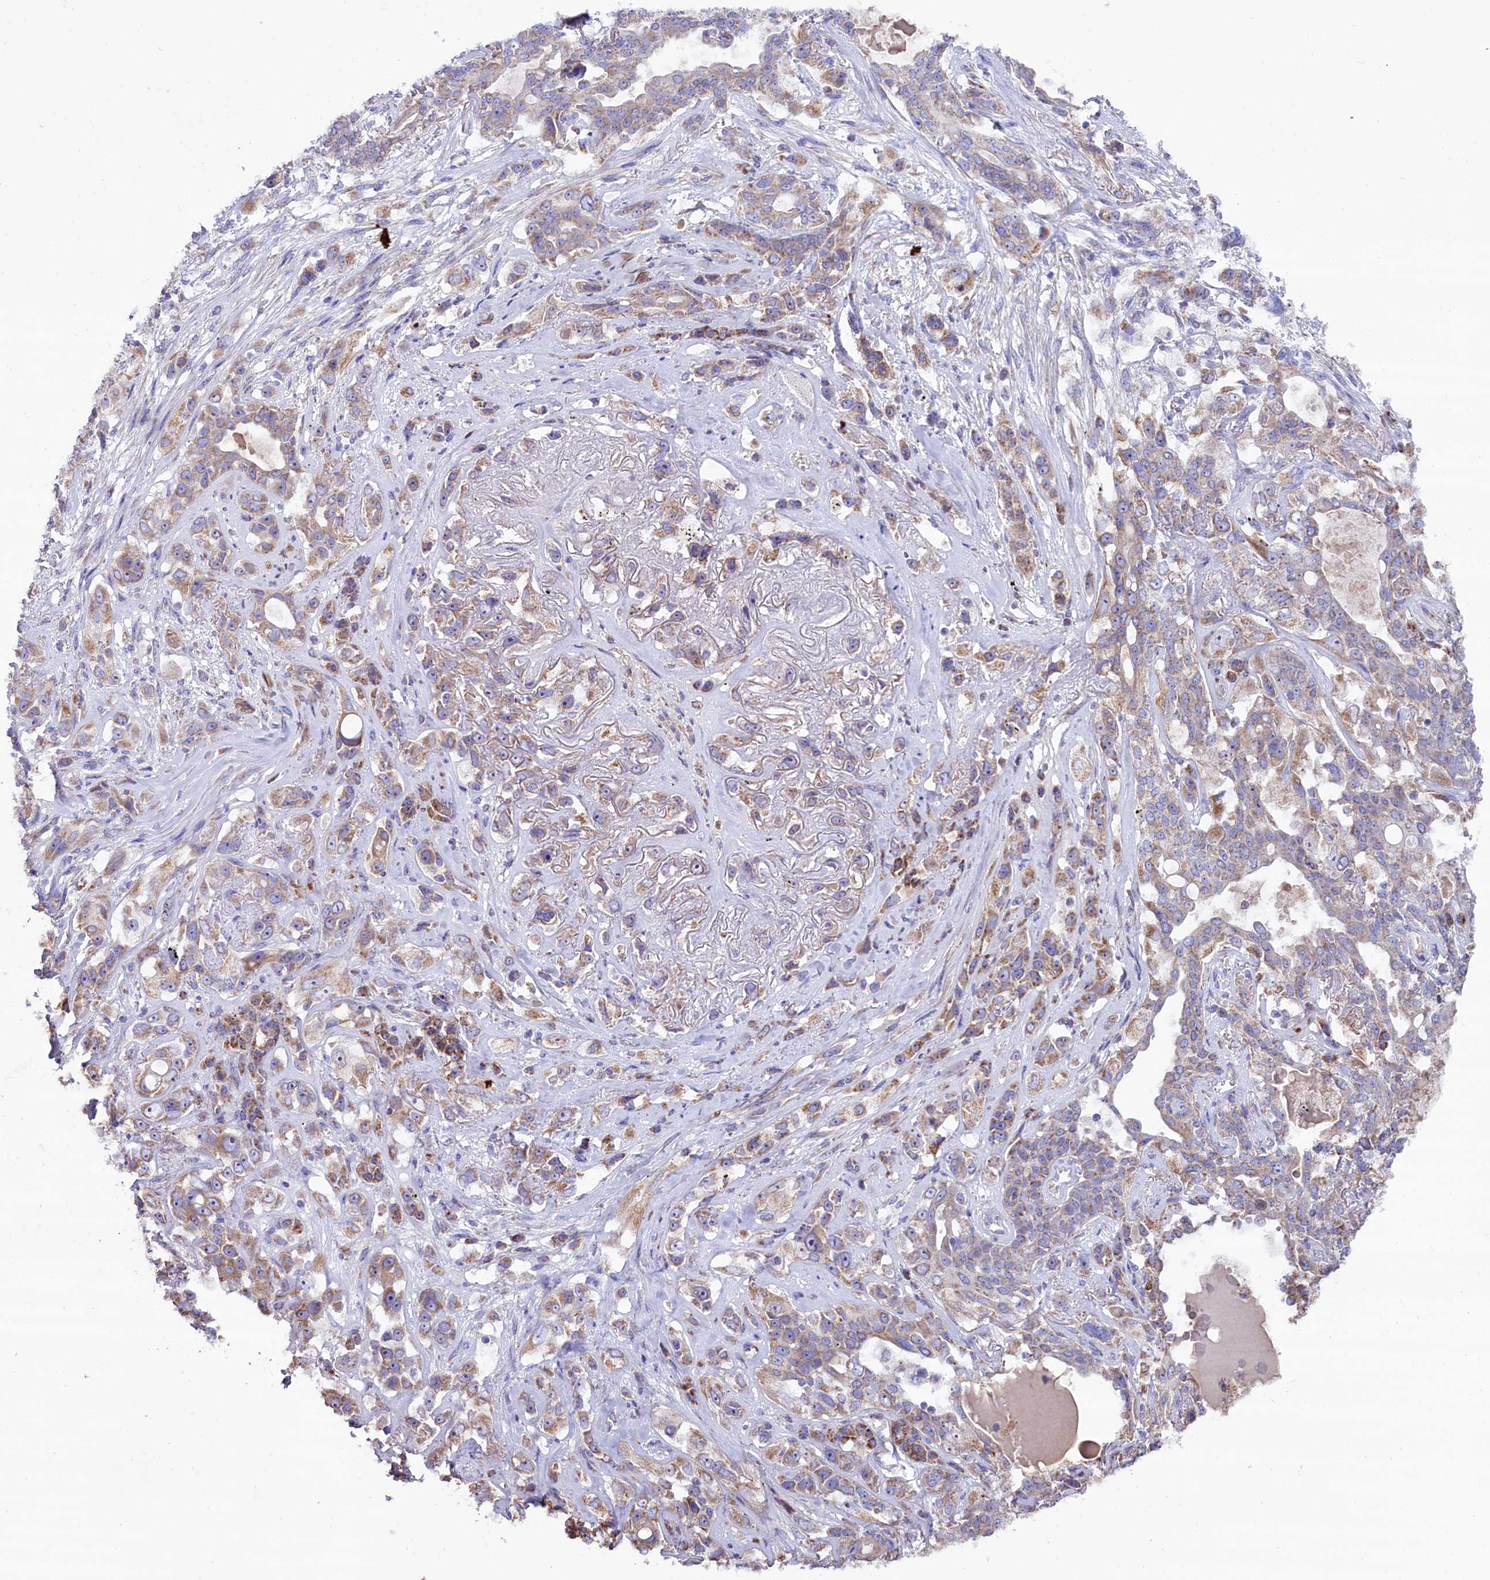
{"staining": {"intensity": "weak", "quantity": "<25%", "location": "cytoplasmic/membranous"}, "tissue": "lung cancer", "cell_type": "Tumor cells", "image_type": "cancer", "snomed": [{"axis": "morphology", "description": "Squamous cell carcinoma, NOS"}, {"axis": "topography", "description": "Lung"}], "caption": "Tumor cells show no significant positivity in lung cancer (squamous cell carcinoma).", "gene": "ZSWIM1", "patient": {"sex": "female", "age": 70}}